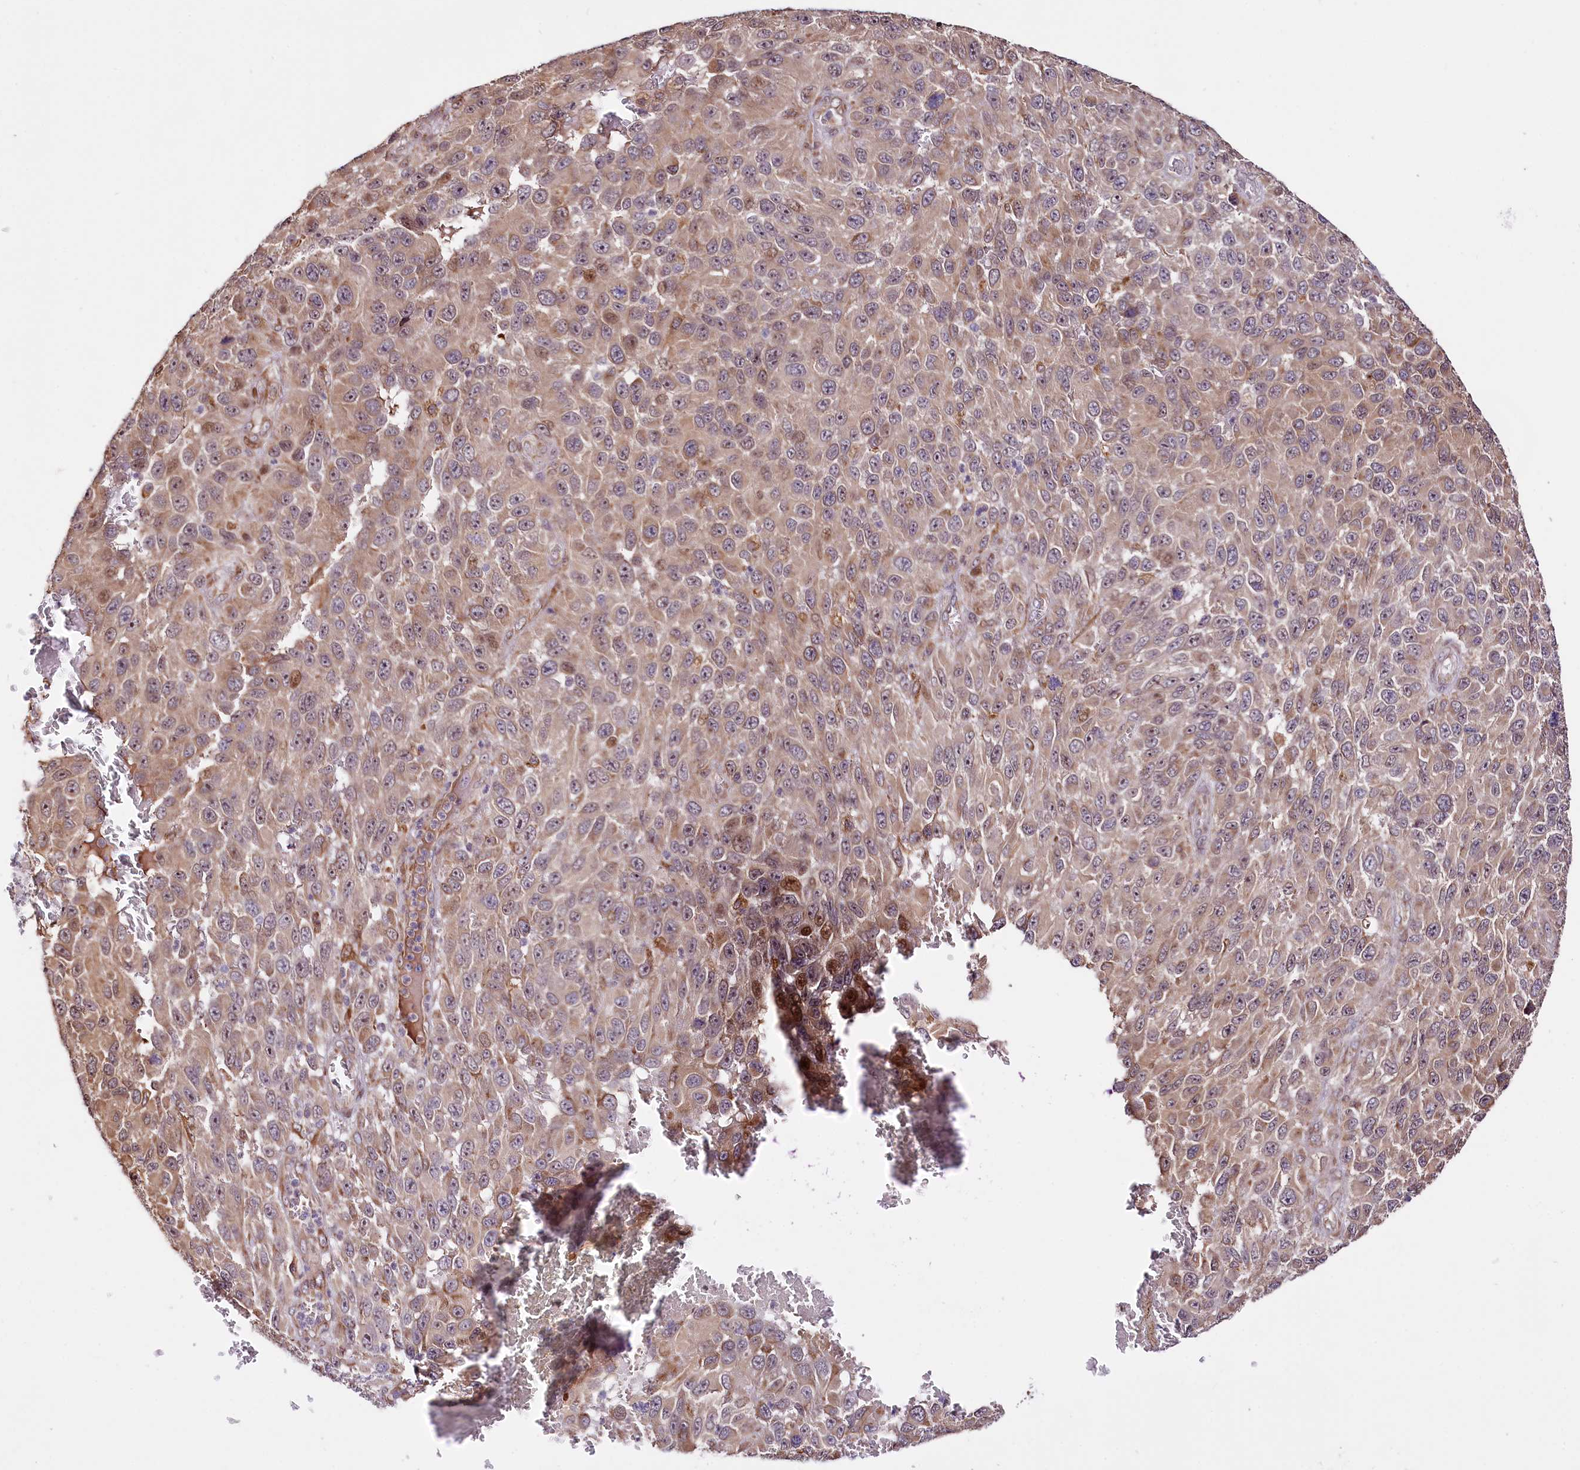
{"staining": {"intensity": "weak", "quantity": ">75%", "location": "cytoplasmic/membranous"}, "tissue": "melanoma", "cell_type": "Tumor cells", "image_type": "cancer", "snomed": [{"axis": "morphology", "description": "Normal tissue, NOS"}, {"axis": "morphology", "description": "Malignant melanoma, NOS"}, {"axis": "topography", "description": "Skin"}], "caption": "DAB (3,3'-diaminobenzidine) immunohistochemical staining of malignant melanoma reveals weak cytoplasmic/membranous protein expression in about >75% of tumor cells.", "gene": "CUTC", "patient": {"sex": "female", "age": 96}}